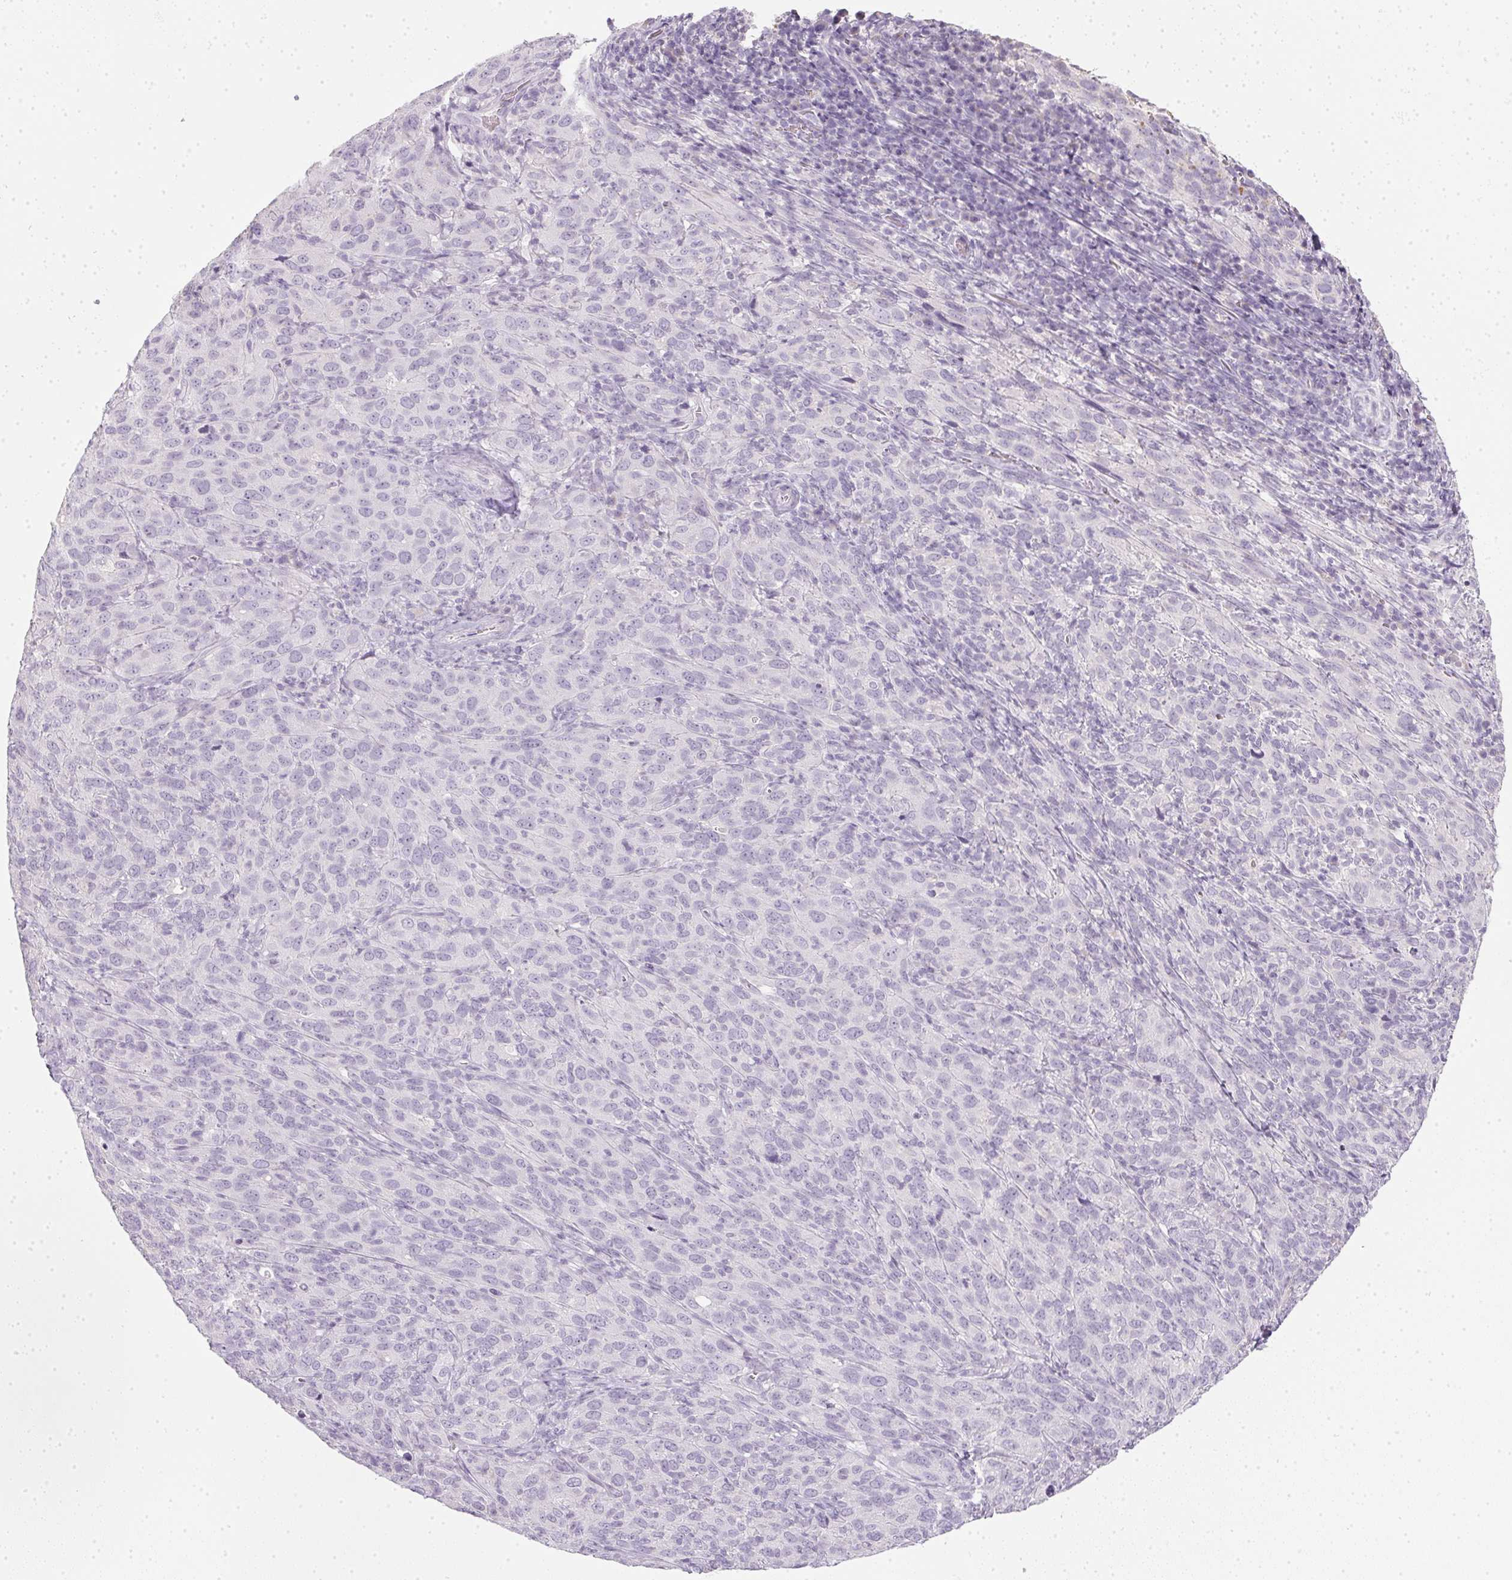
{"staining": {"intensity": "negative", "quantity": "none", "location": "none"}, "tissue": "cervical cancer", "cell_type": "Tumor cells", "image_type": "cancer", "snomed": [{"axis": "morphology", "description": "Normal tissue, NOS"}, {"axis": "morphology", "description": "Squamous cell carcinoma, NOS"}, {"axis": "topography", "description": "Cervix"}], "caption": "Micrograph shows no protein staining in tumor cells of cervical cancer (squamous cell carcinoma) tissue. The staining was performed using DAB to visualize the protein expression in brown, while the nuclei were stained in blue with hematoxylin (Magnification: 20x).", "gene": "TMEM72", "patient": {"sex": "female", "age": 51}}